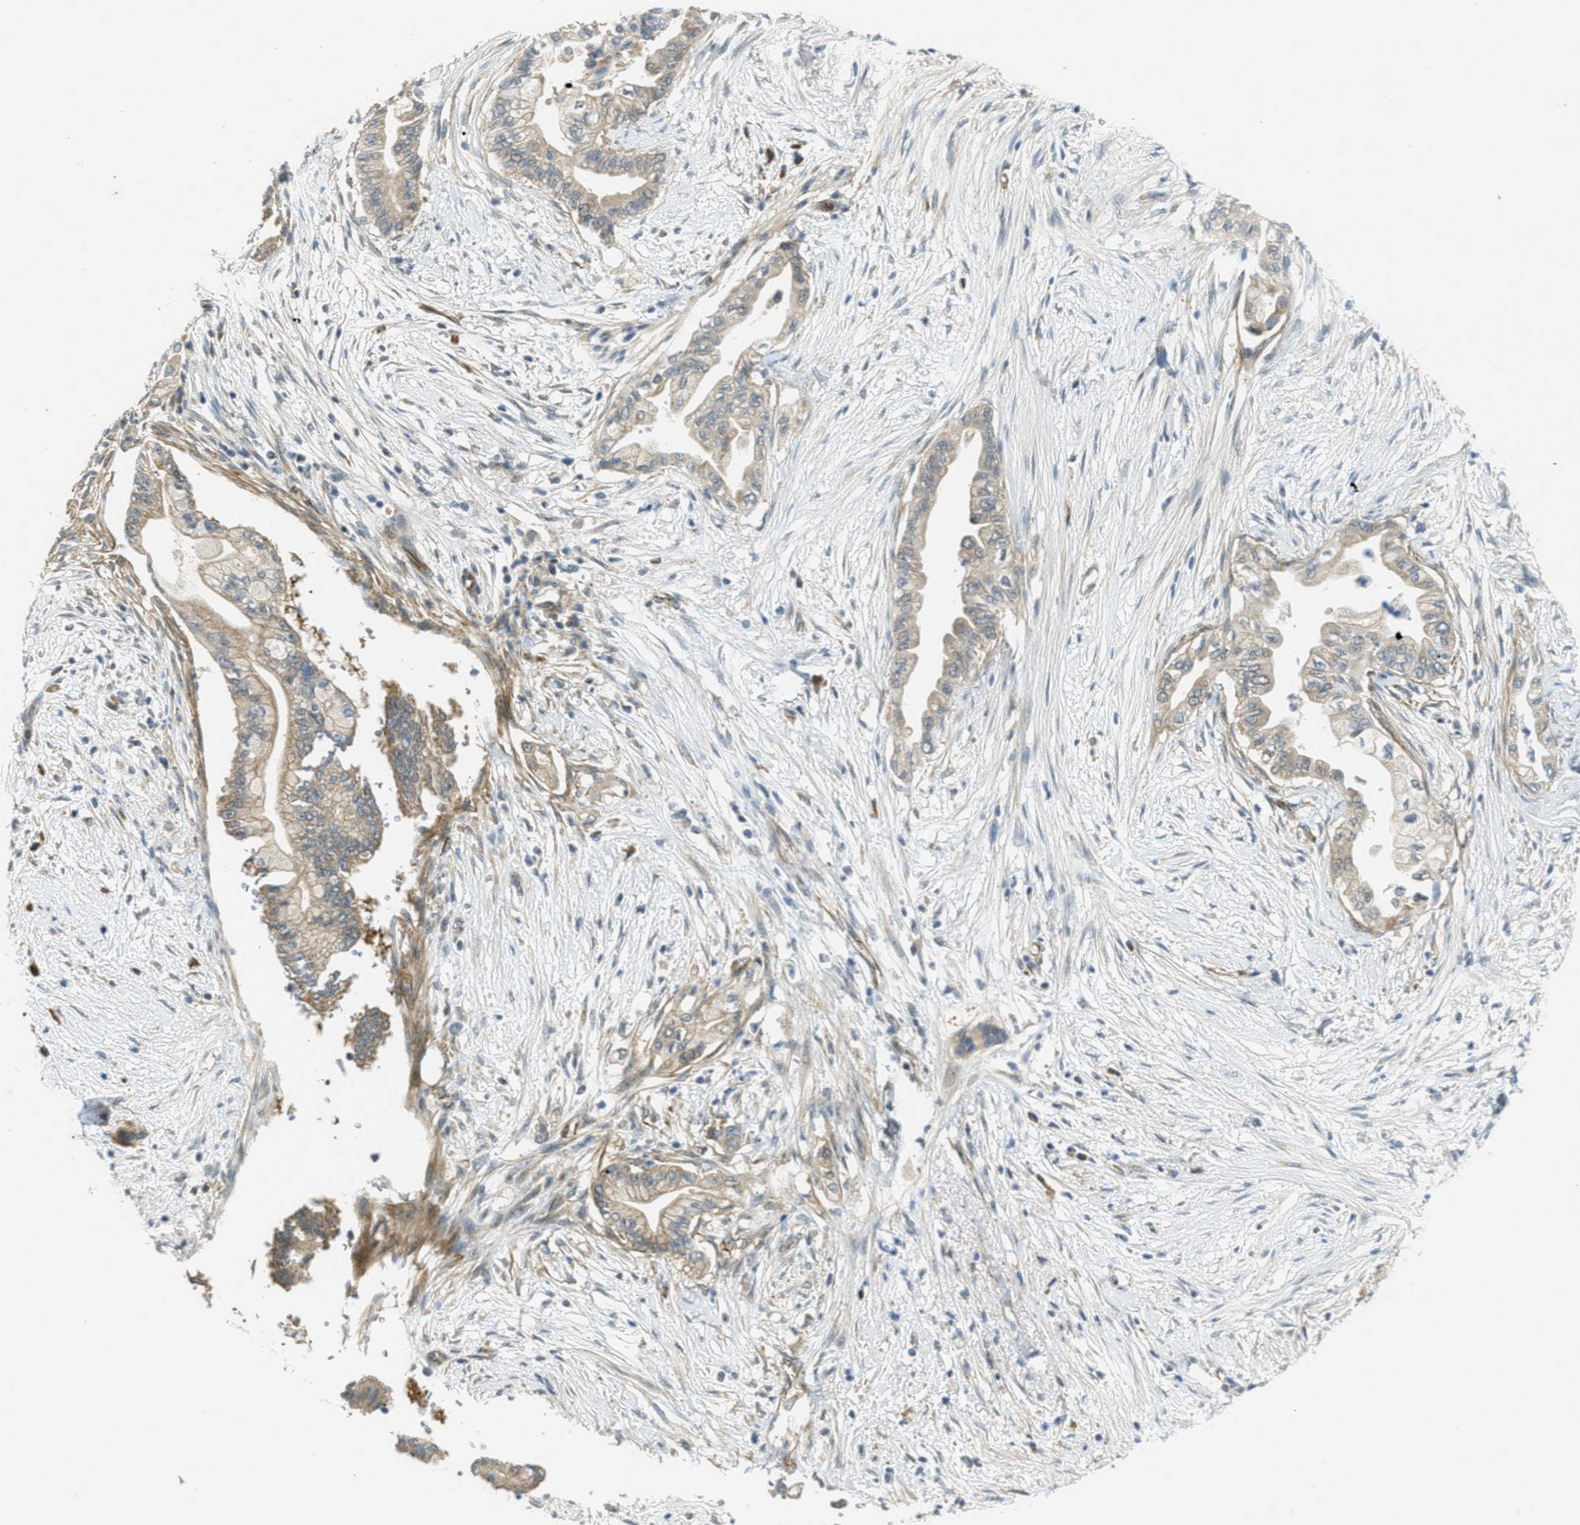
{"staining": {"intensity": "weak", "quantity": ">75%", "location": "cytoplasmic/membranous"}, "tissue": "pancreatic cancer", "cell_type": "Tumor cells", "image_type": "cancer", "snomed": [{"axis": "morphology", "description": "Normal tissue, NOS"}, {"axis": "morphology", "description": "Adenocarcinoma, NOS"}, {"axis": "topography", "description": "Pancreas"}, {"axis": "topography", "description": "Duodenum"}], "caption": "Tumor cells display weak cytoplasmic/membranous staining in about >75% of cells in pancreatic cancer (adenocarcinoma). (Stains: DAB (3,3'-diaminobenzidine) in brown, nuclei in blue, Microscopy: brightfield microscopy at high magnification).", "gene": "JCAD", "patient": {"sex": "female", "age": 60}}